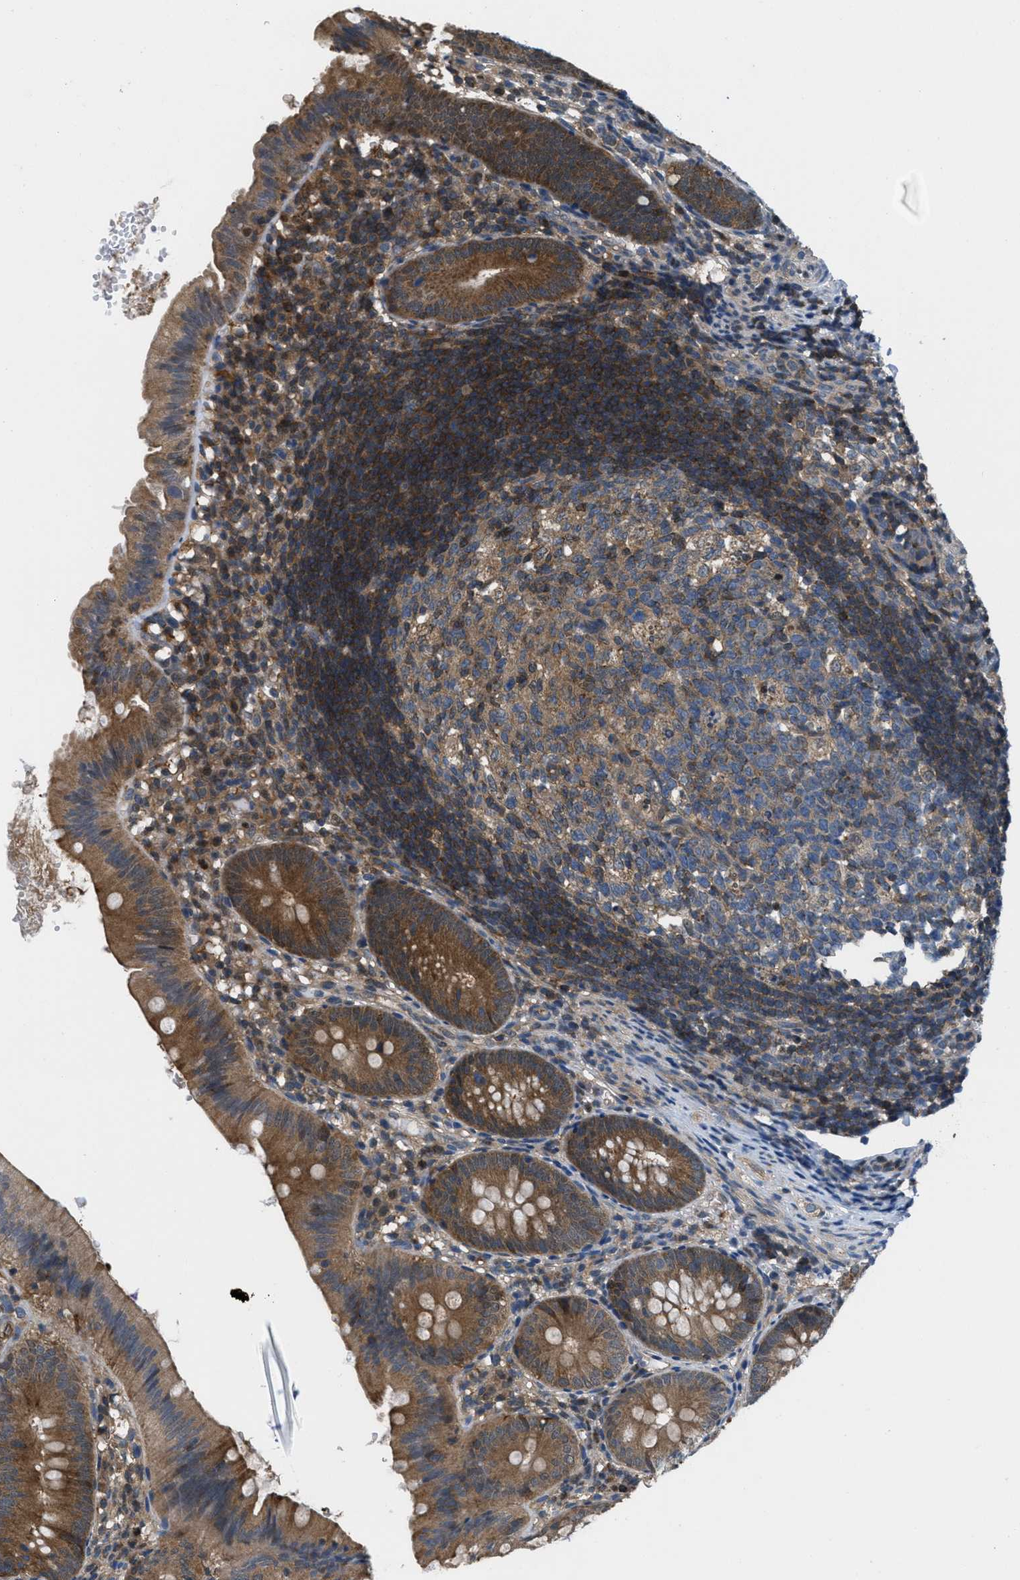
{"staining": {"intensity": "moderate", "quantity": ">75%", "location": "cytoplasmic/membranous"}, "tissue": "appendix", "cell_type": "Glandular cells", "image_type": "normal", "snomed": [{"axis": "morphology", "description": "Normal tissue, NOS"}, {"axis": "topography", "description": "Appendix"}], "caption": "An image of human appendix stained for a protein reveals moderate cytoplasmic/membranous brown staining in glandular cells.", "gene": "PIP5K1C", "patient": {"sex": "male", "age": 1}}